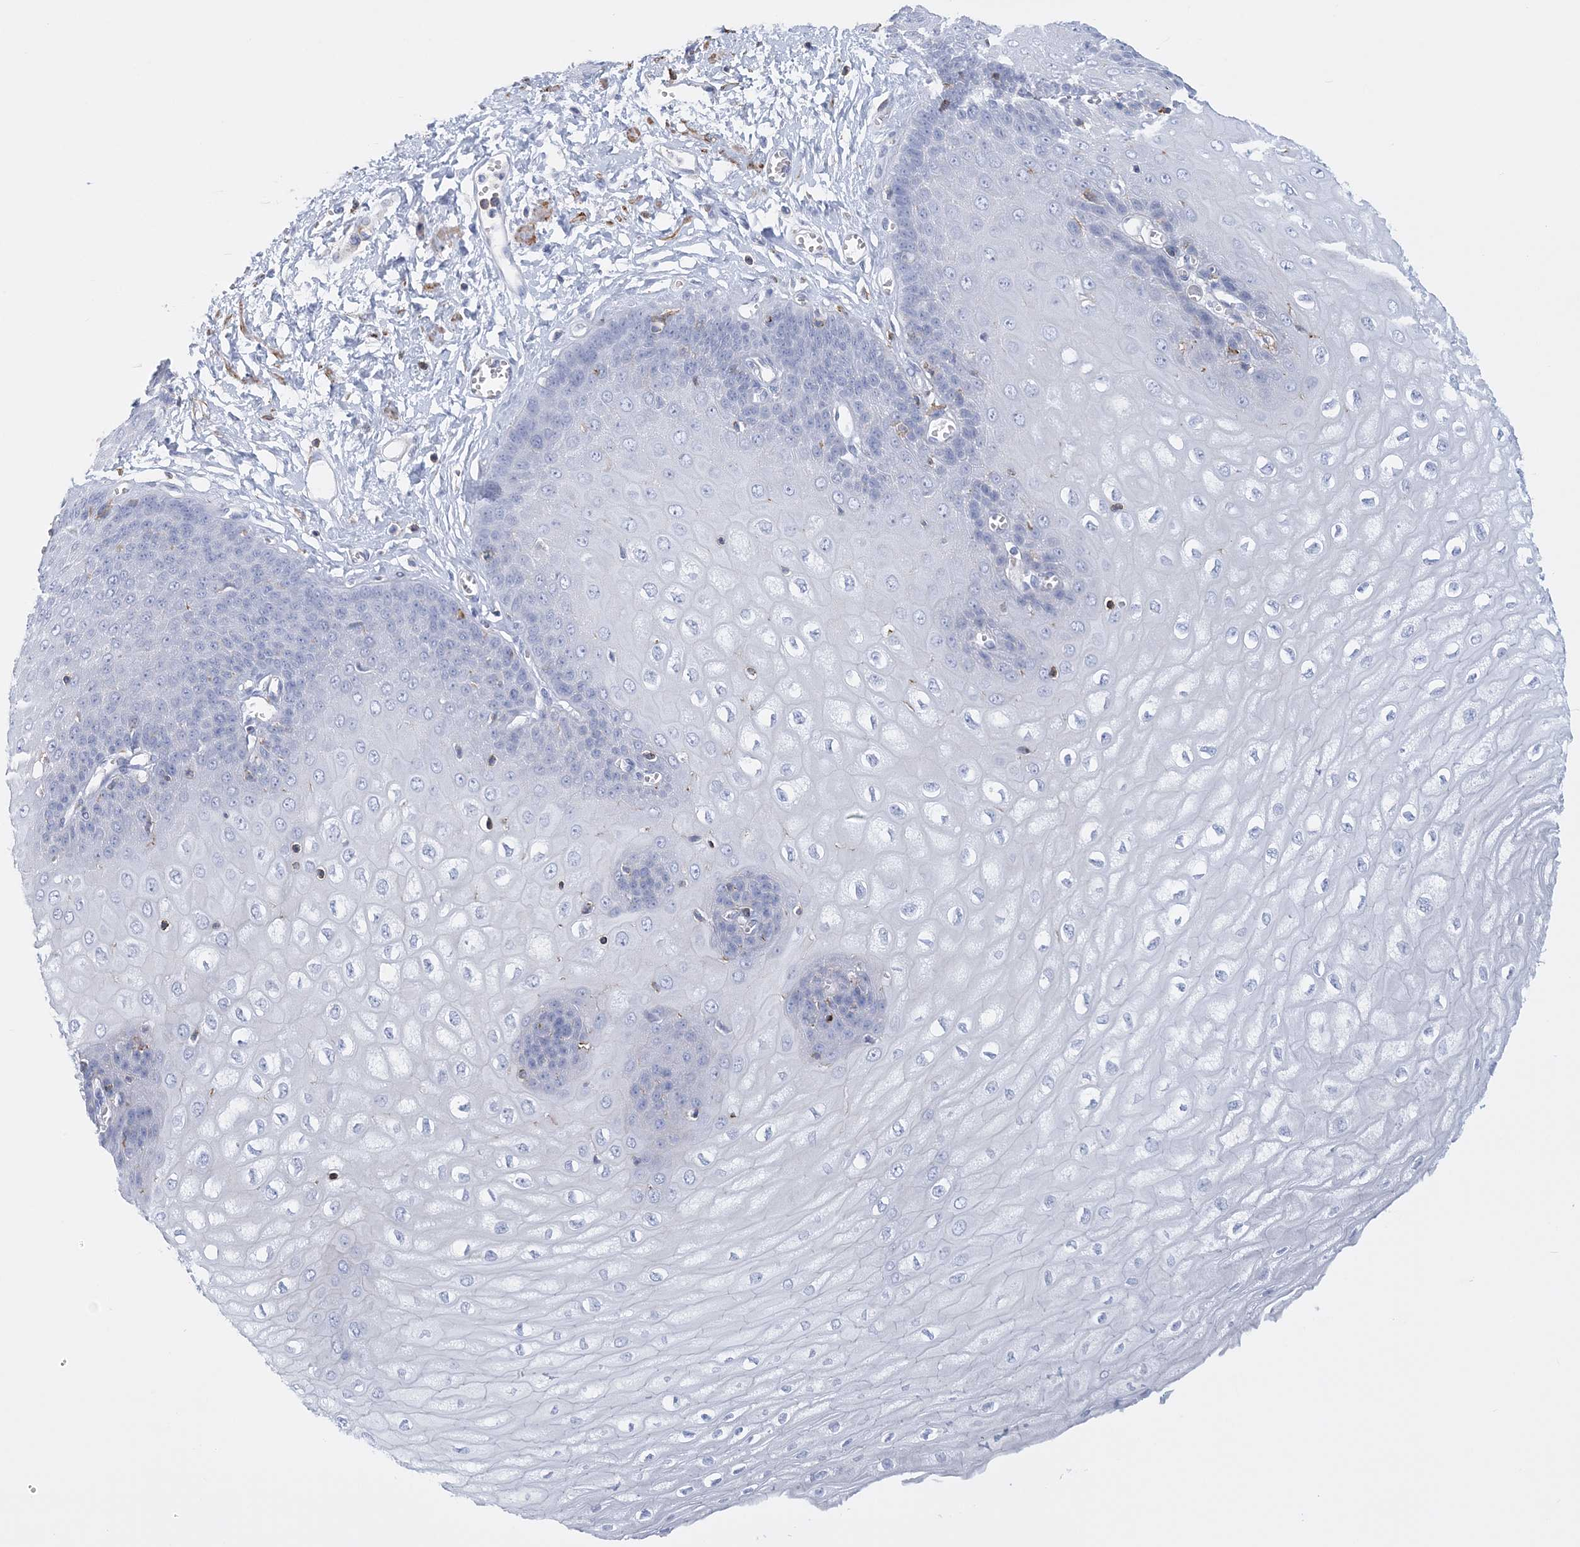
{"staining": {"intensity": "negative", "quantity": "none", "location": "none"}, "tissue": "esophagus", "cell_type": "Squamous epithelial cells", "image_type": "normal", "snomed": [{"axis": "morphology", "description": "Normal tissue, NOS"}, {"axis": "topography", "description": "Esophagus"}], "caption": "Immunohistochemistry (IHC) histopathology image of benign human esophagus stained for a protein (brown), which shows no staining in squamous epithelial cells. The staining was performed using DAB to visualize the protein expression in brown, while the nuclei were stained in blue with hematoxylin (Magnification: 20x).", "gene": "C11orf21", "patient": {"sex": "male", "age": 60}}